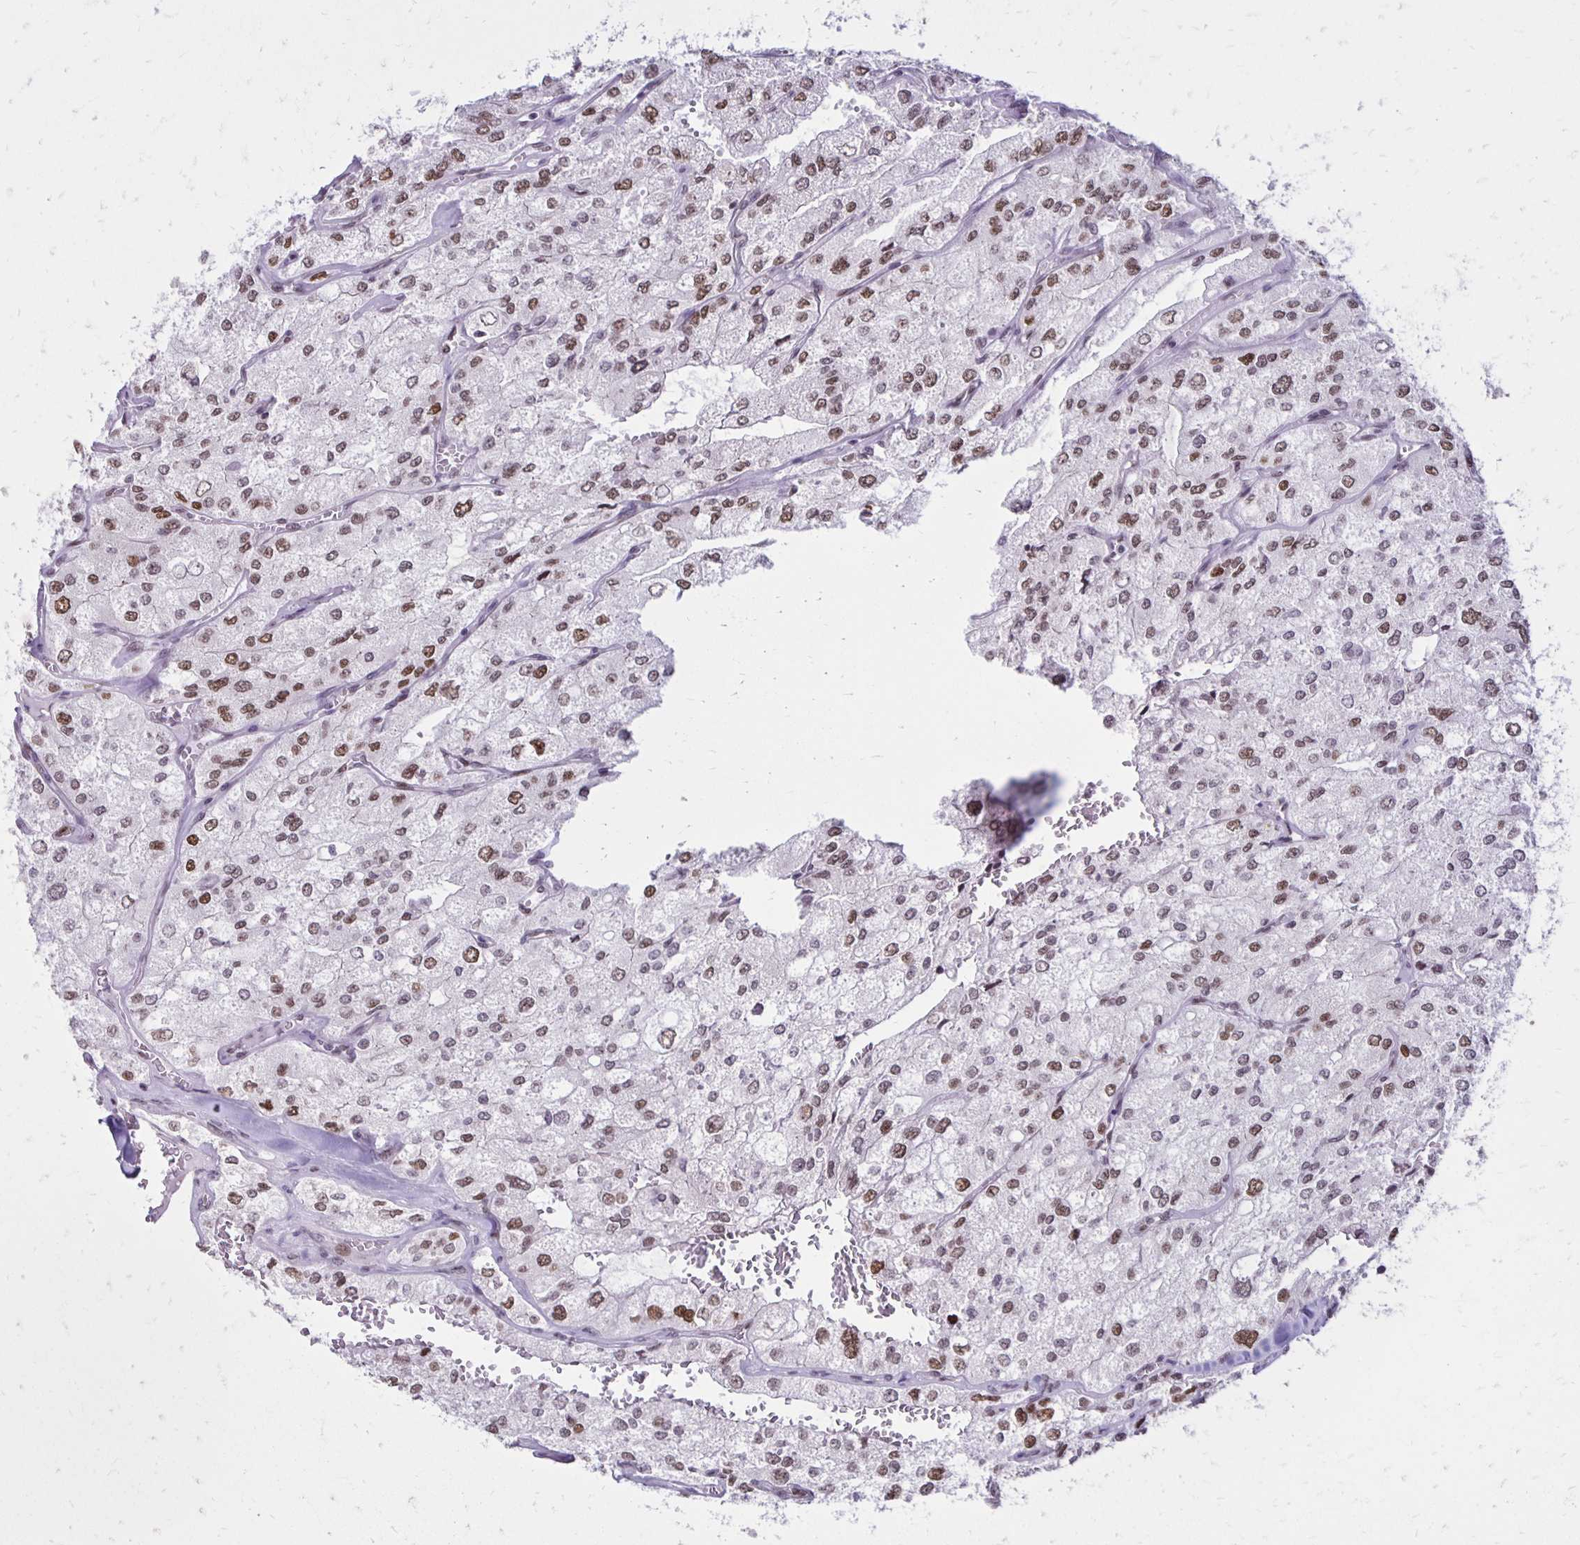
{"staining": {"intensity": "weak", "quantity": ">75%", "location": "nuclear"}, "tissue": "renal cancer", "cell_type": "Tumor cells", "image_type": "cancer", "snomed": [{"axis": "morphology", "description": "Adenocarcinoma, NOS"}, {"axis": "topography", "description": "Kidney"}], "caption": "Protein analysis of adenocarcinoma (renal) tissue shows weak nuclear positivity in about >75% of tumor cells.", "gene": "DDB2", "patient": {"sex": "female", "age": 70}}